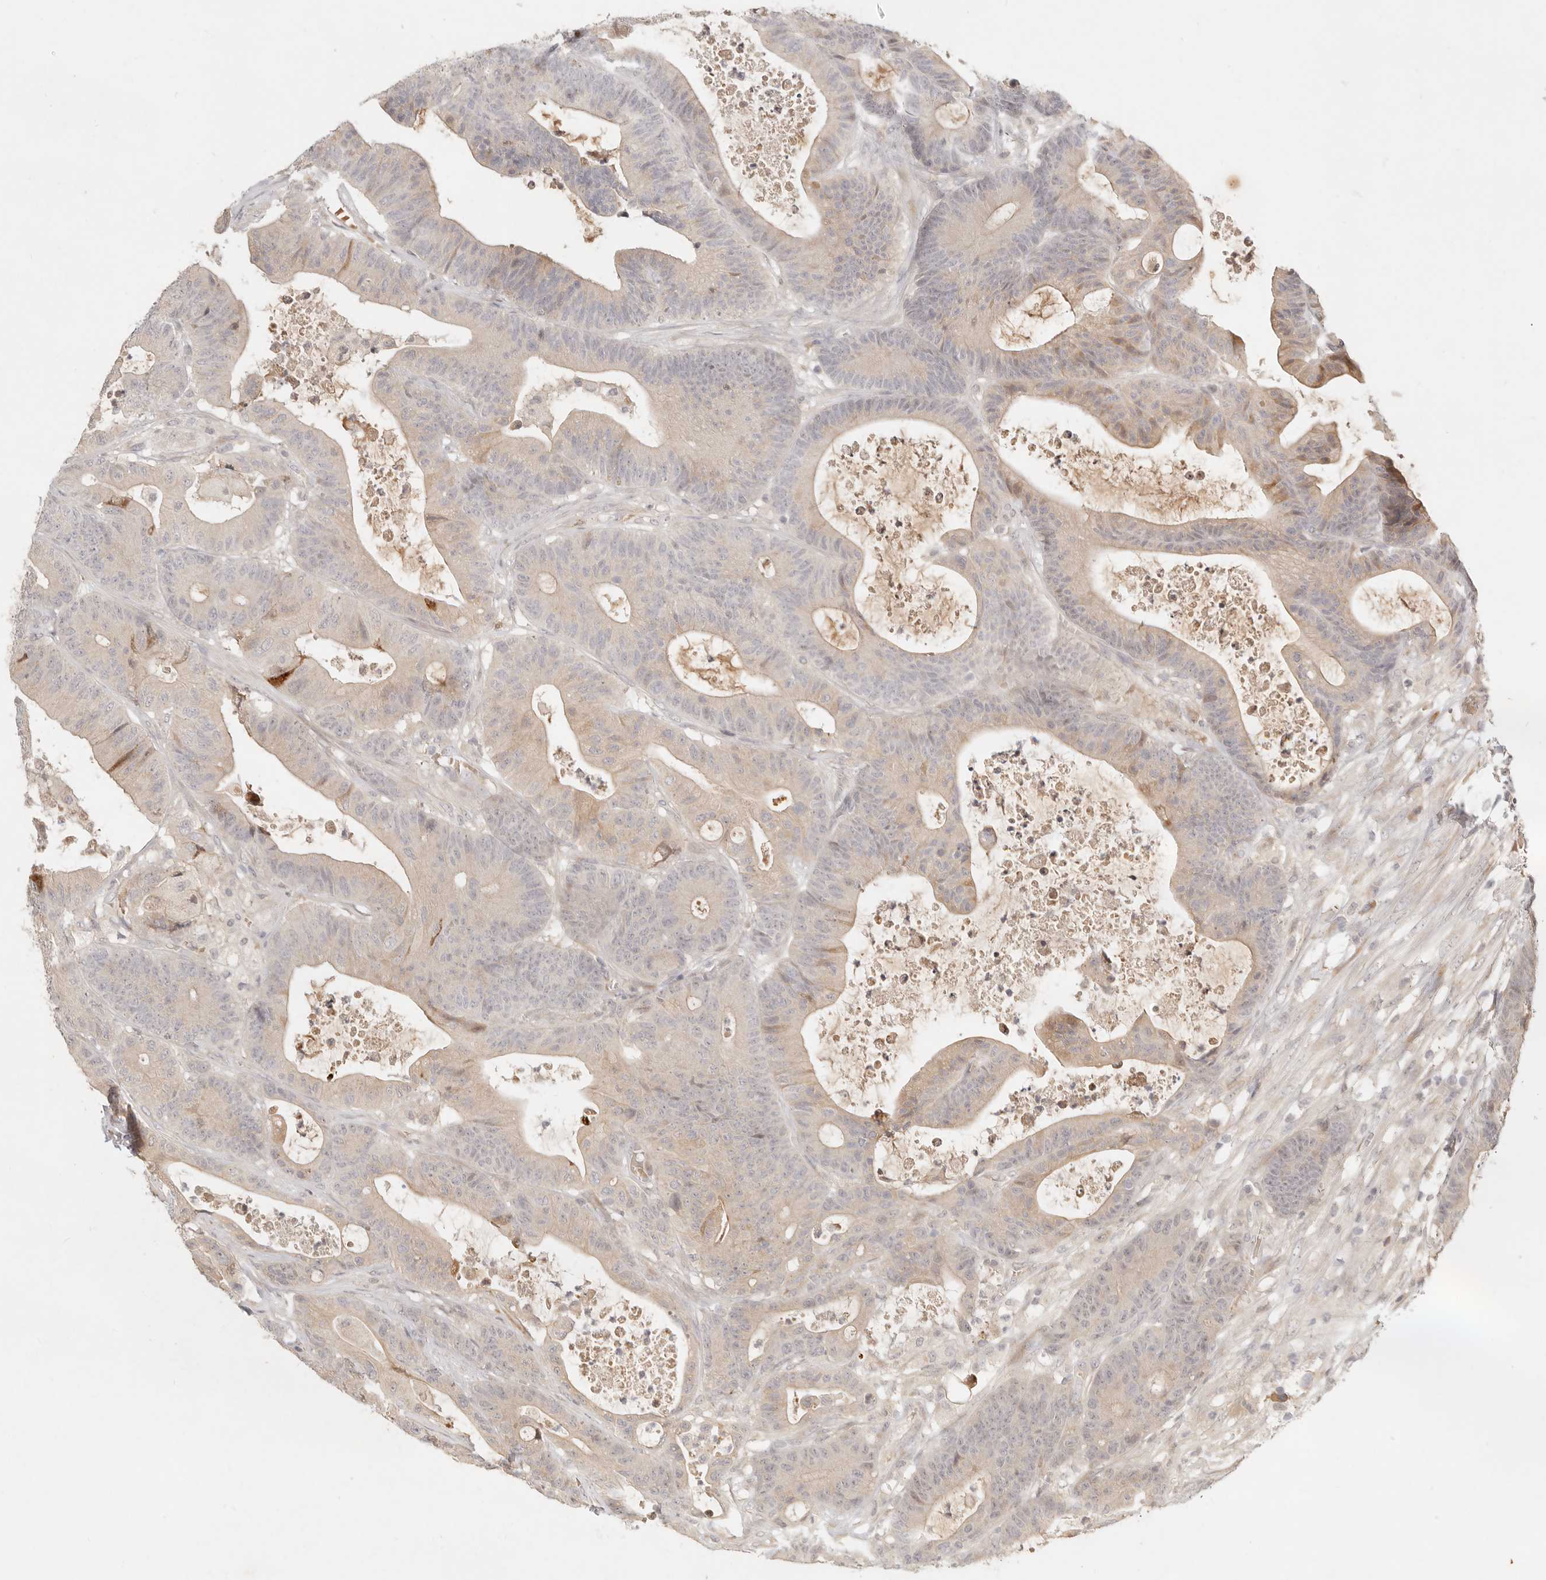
{"staining": {"intensity": "weak", "quantity": ">75%", "location": "cytoplasmic/membranous"}, "tissue": "colorectal cancer", "cell_type": "Tumor cells", "image_type": "cancer", "snomed": [{"axis": "morphology", "description": "Adenocarcinoma, NOS"}, {"axis": "topography", "description": "Colon"}], "caption": "Colorectal adenocarcinoma tissue exhibits weak cytoplasmic/membranous positivity in about >75% of tumor cells, visualized by immunohistochemistry. Using DAB (brown) and hematoxylin (blue) stains, captured at high magnification using brightfield microscopy.", "gene": "UBXN11", "patient": {"sex": "female", "age": 84}}